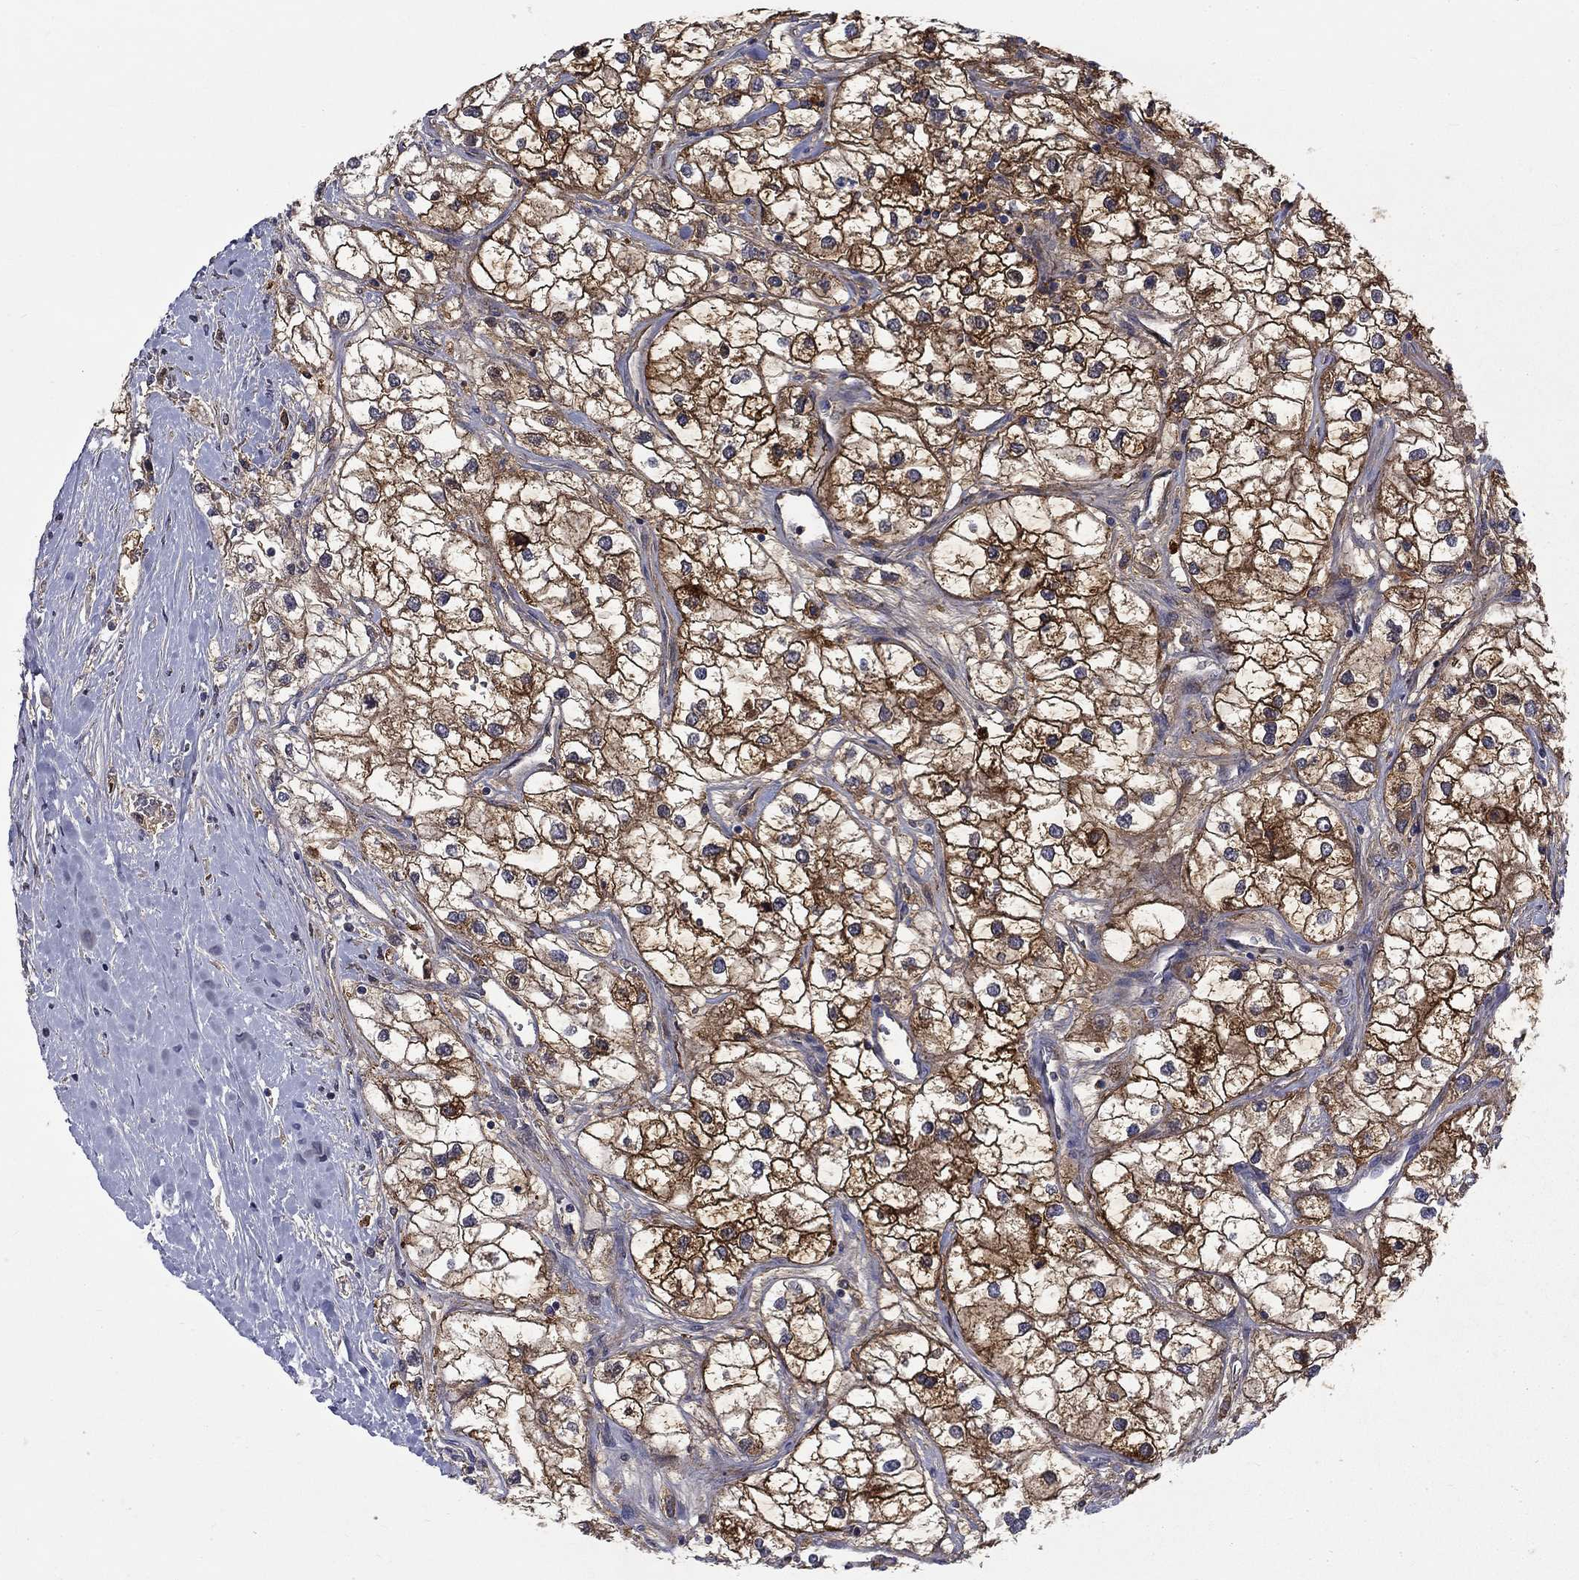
{"staining": {"intensity": "strong", "quantity": ">75%", "location": "cytoplasmic/membranous"}, "tissue": "renal cancer", "cell_type": "Tumor cells", "image_type": "cancer", "snomed": [{"axis": "morphology", "description": "Adenocarcinoma, NOS"}, {"axis": "topography", "description": "Kidney"}], "caption": "Protein expression analysis of human renal adenocarcinoma reveals strong cytoplasmic/membranous positivity in approximately >75% of tumor cells. The staining was performed using DAB (3,3'-diaminobenzidine) to visualize the protein expression in brown, while the nuclei were stained in blue with hematoxylin (Magnification: 20x).", "gene": "PCBP3", "patient": {"sex": "male", "age": 59}}